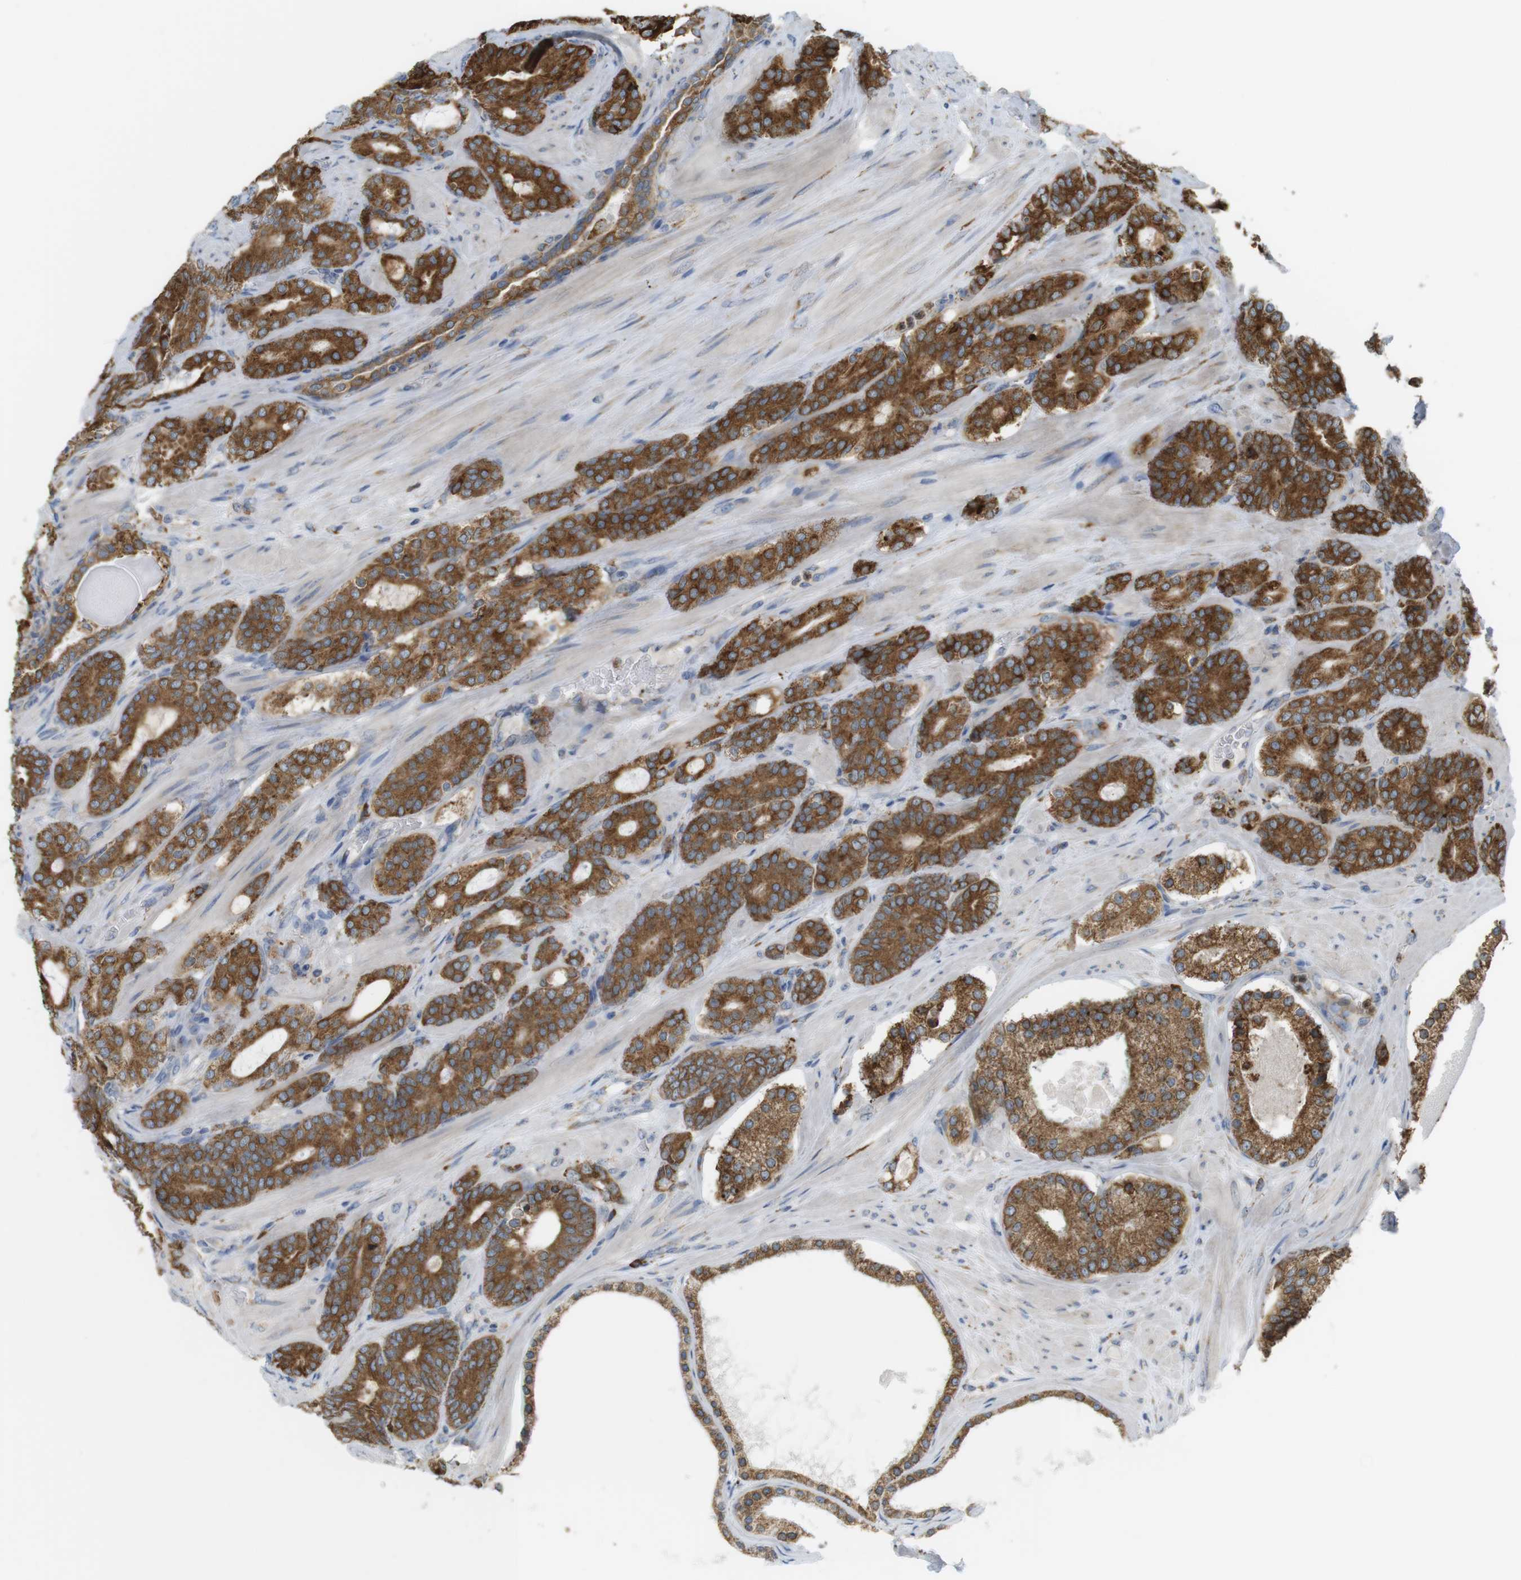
{"staining": {"intensity": "moderate", "quantity": ">75%", "location": "cytoplasmic/membranous"}, "tissue": "prostate cancer", "cell_type": "Tumor cells", "image_type": "cancer", "snomed": [{"axis": "morphology", "description": "Adenocarcinoma, Low grade"}, {"axis": "topography", "description": "Prostate"}], "caption": "Immunohistochemical staining of prostate cancer exhibits moderate cytoplasmic/membranous protein positivity in about >75% of tumor cells.", "gene": "MBOAT2", "patient": {"sex": "male", "age": 63}}